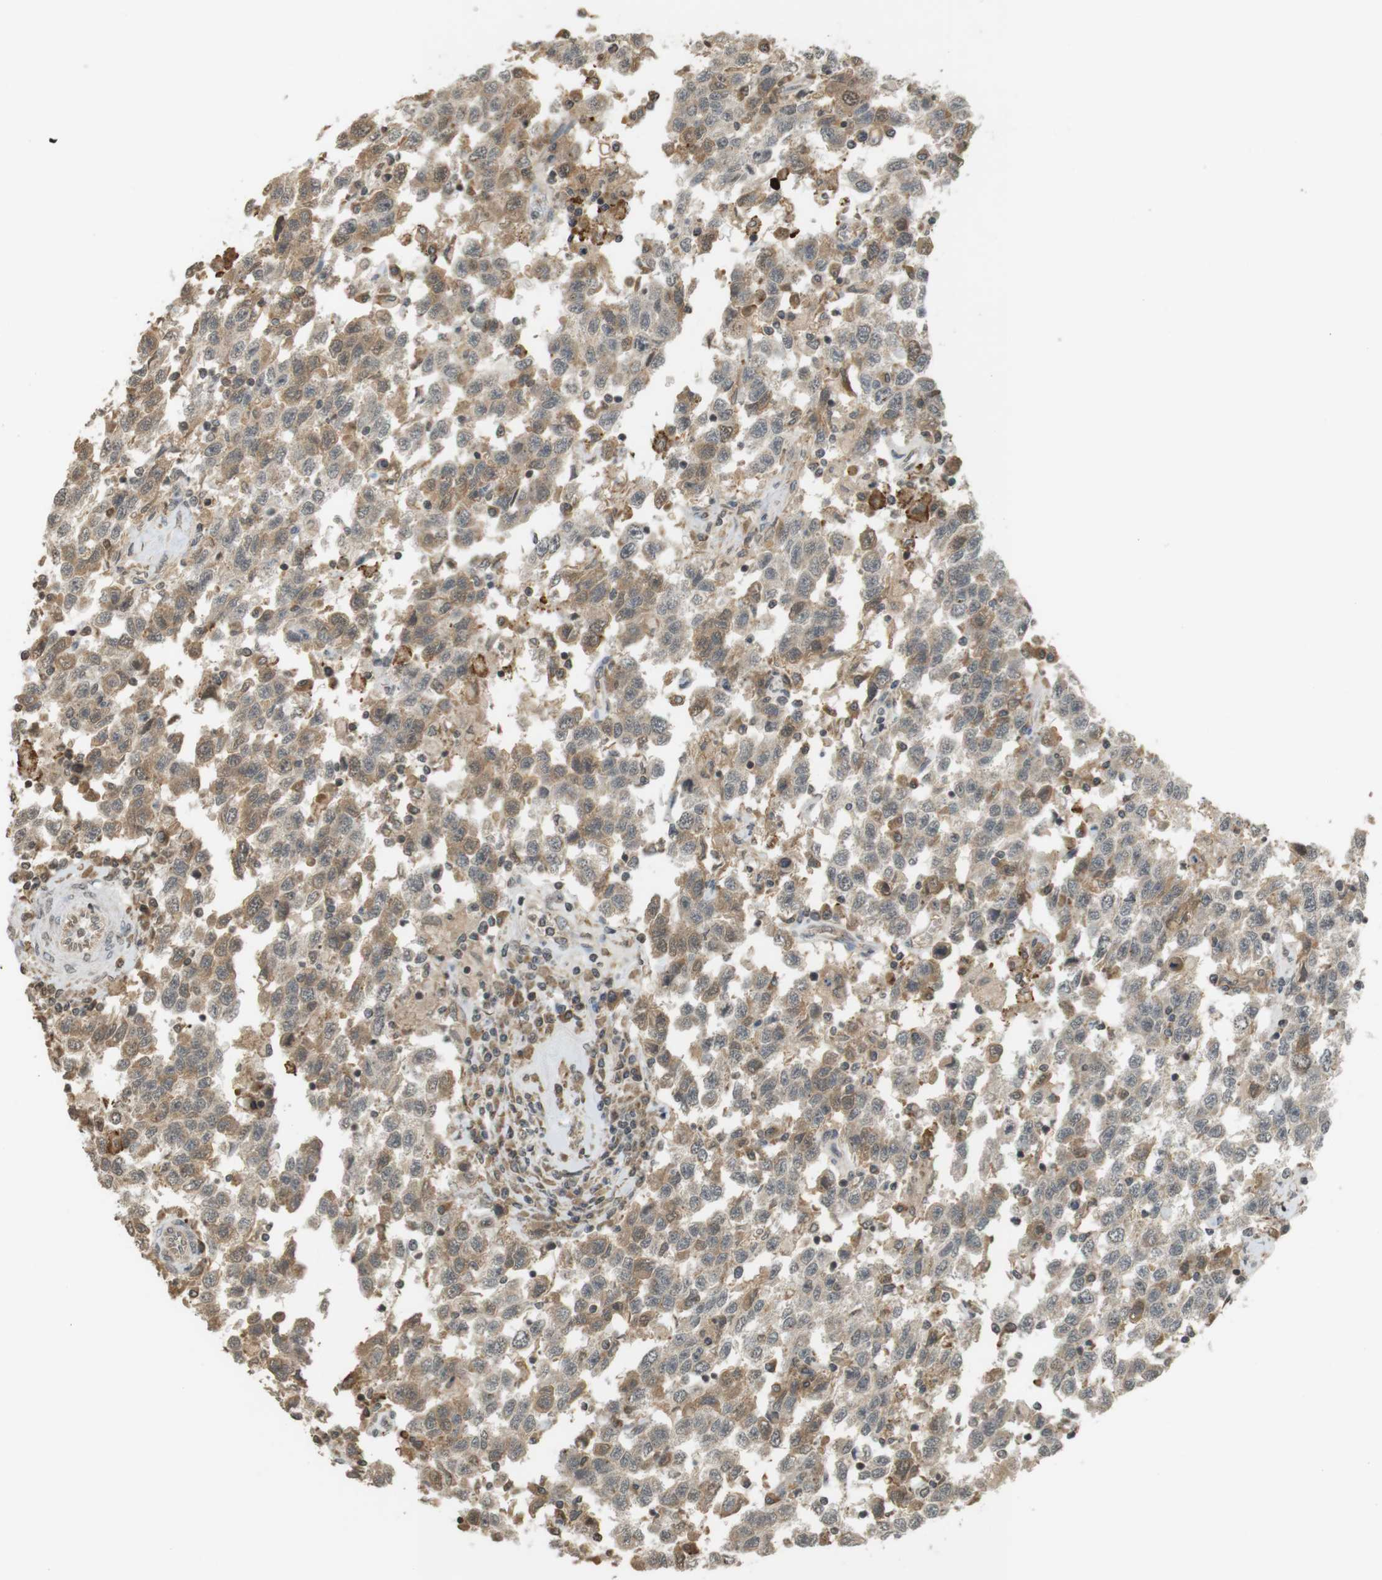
{"staining": {"intensity": "weak", "quantity": ">75%", "location": "cytoplasmic/membranous"}, "tissue": "testis cancer", "cell_type": "Tumor cells", "image_type": "cancer", "snomed": [{"axis": "morphology", "description": "Seminoma, NOS"}, {"axis": "topography", "description": "Testis"}], "caption": "Immunohistochemical staining of human testis cancer demonstrates low levels of weak cytoplasmic/membranous staining in approximately >75% of tumor cells.", "gene": "SRR", "patient": {"sex": "male", "age": 41}}